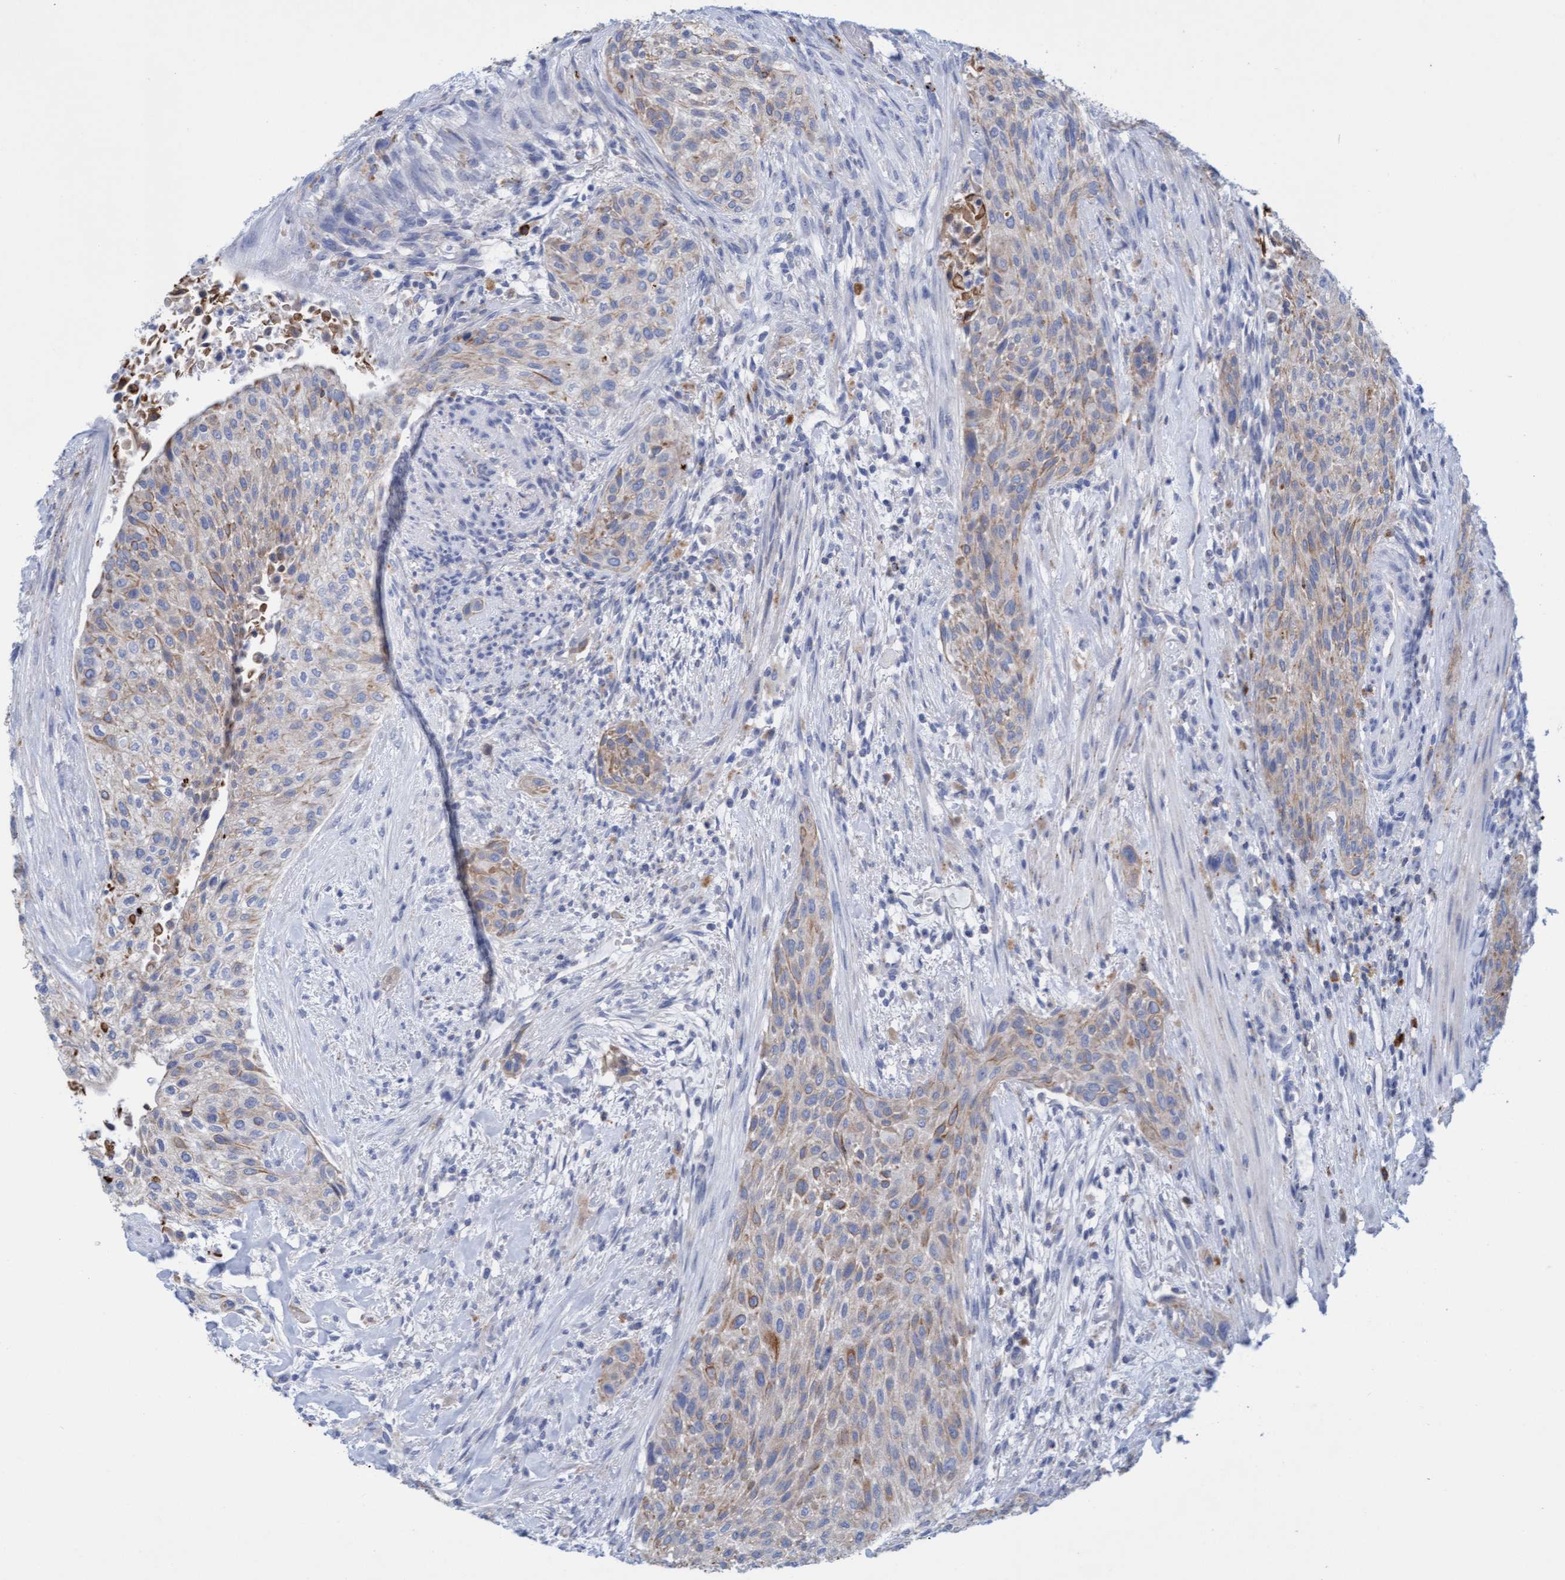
{"staining": {"intensity": "weak", "quantity": "25%-75%", "location": "cytoplasmic/membranous"}, "tissue": "urothelial cancer", "cell_type": "Tumor cells", "image_type": "cancer", "snomed": [{"axis": "morphology", "description": "Urothelial carcinoma, Low grade"}, {"axis": "morphology", "description": "Urothelial carcinoma, High grade"}, {"axis": "topography", "description": "Urinary bladder"}], "caption": "A brown stain highlights weak cytoplasmic/membranous positivity of a protein in low-grade urothelial carcinoma tumor cells.", "gene": "SGSH", "patient": {"sex": "male", "age": 35}}